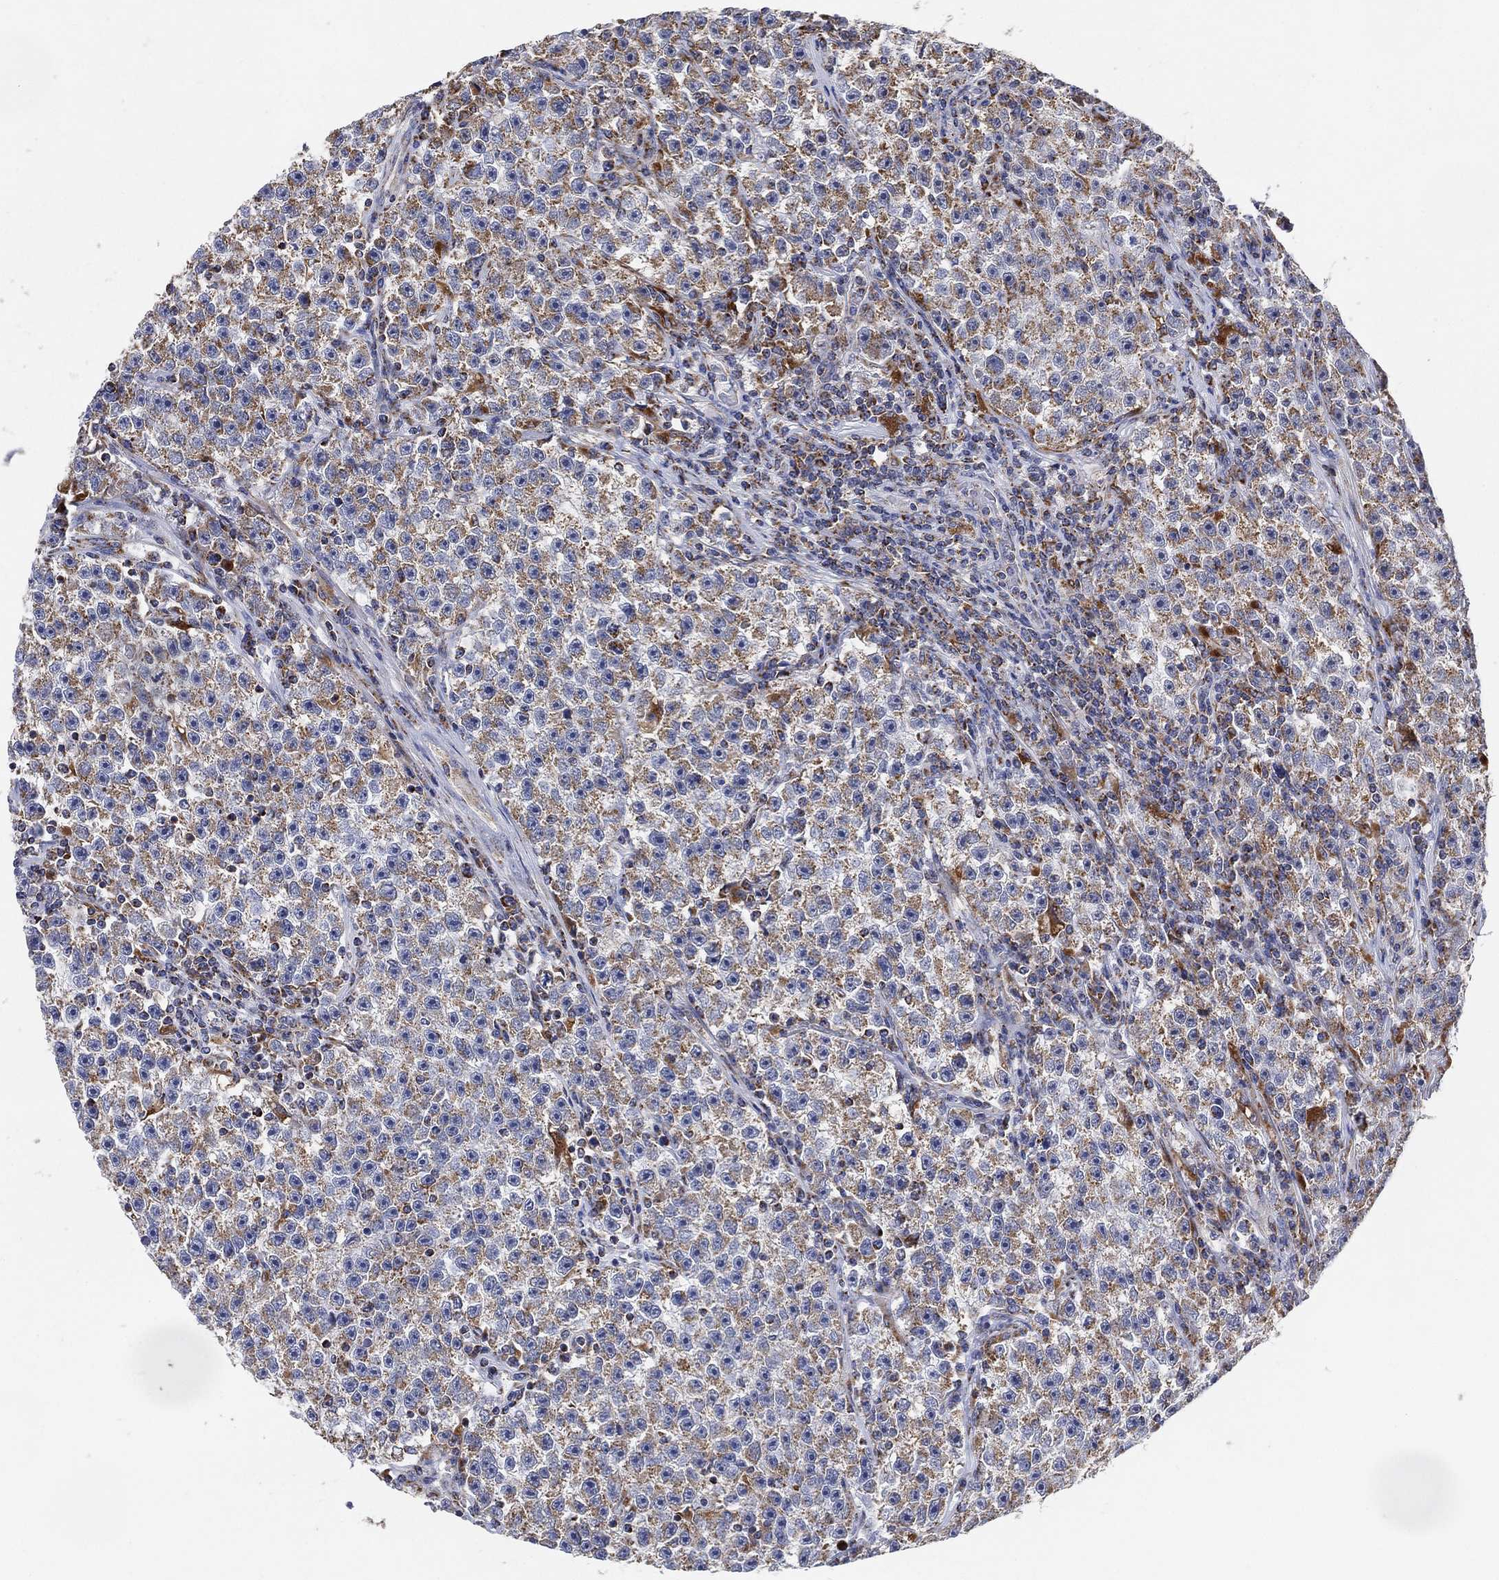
{"staining": {"intensity": "moderate", "quantity": "25%-75%", "location": "cytoplasmic/membranous"}, "tissue": "testis cancer", "cell_type": "Tumor cells", "image_type": "cancer", "snomed": [{"axis": "morphology", "description": "Seminoma, NOS"}, {"axis": "topography", "description": "Testis"}], "caption": "Tumor cells show moderate cytoplasmic/membranous staining in about 25%-75% of cells in testis cancer.", "gene": "GCAT", "patient": {"sex": "male", "age": 22}}